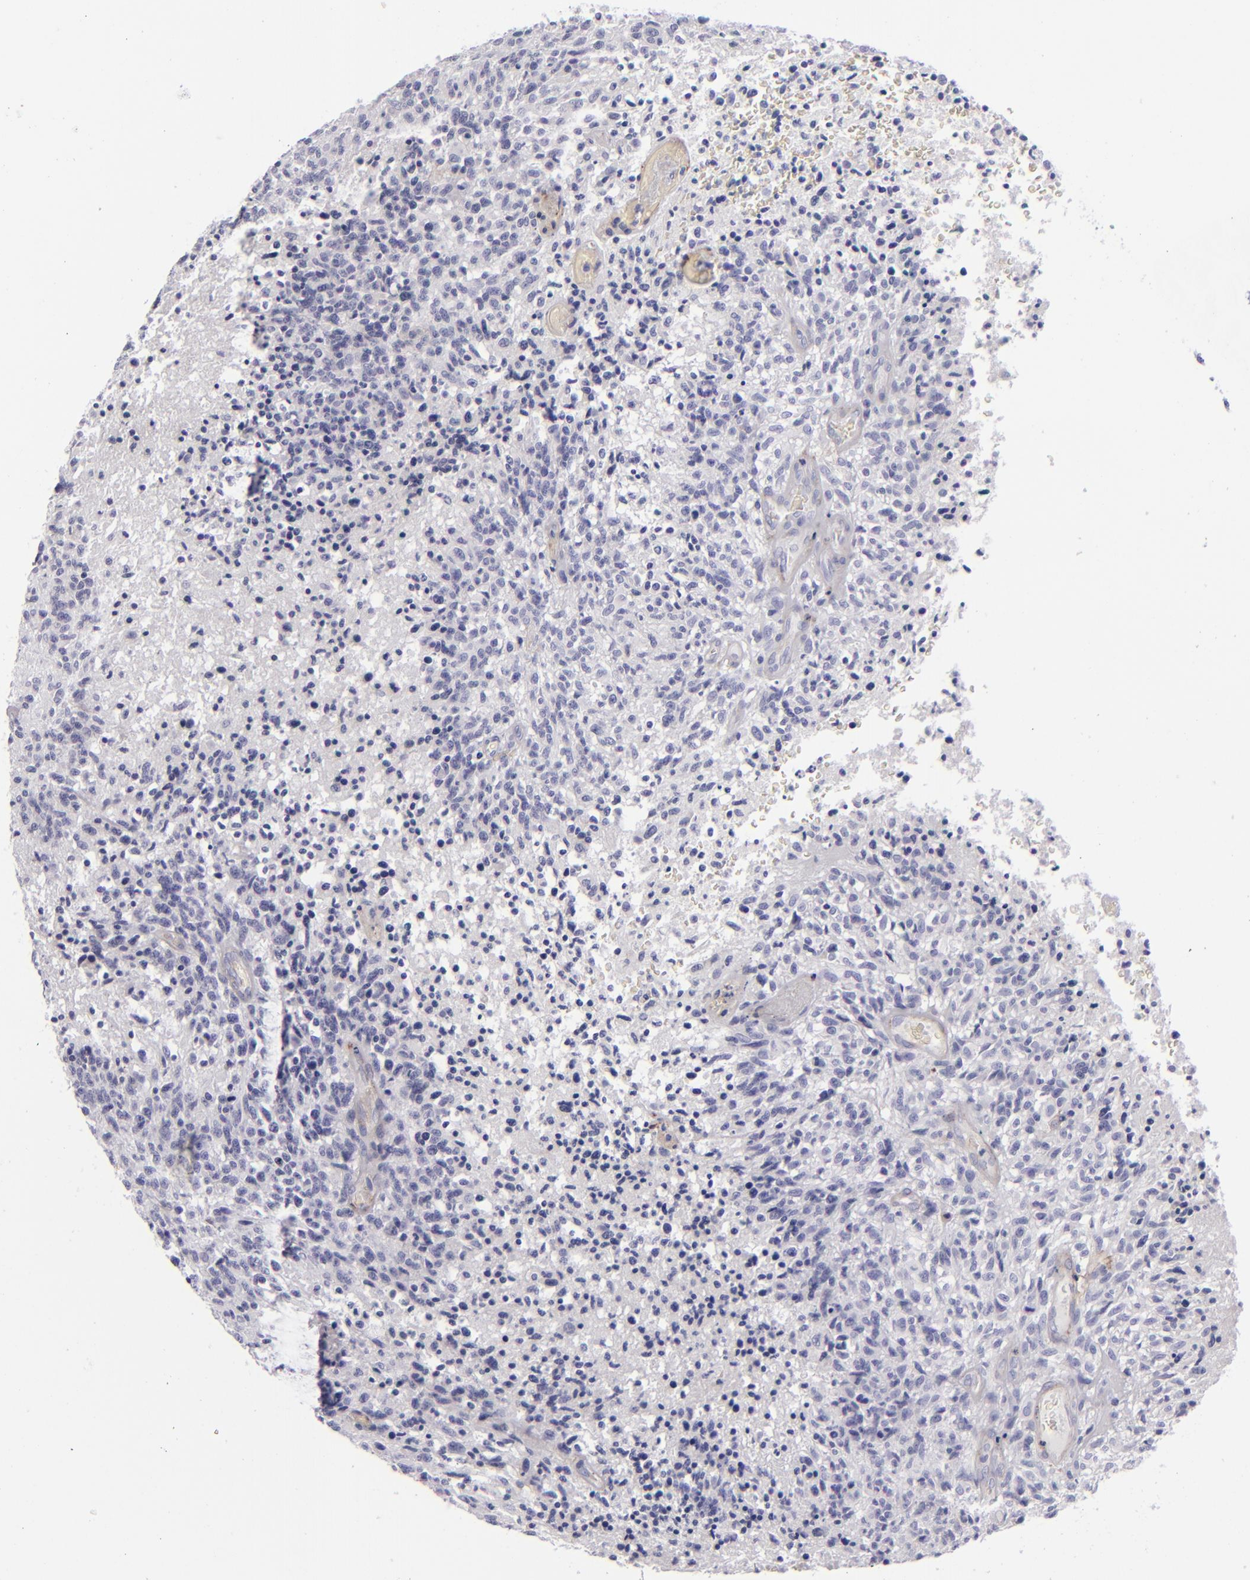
{"staining": {"intensity": "negative", "quantity": "none", "location": "none"}, "tissue": "glioma", "cell_type": "Tumor cells", "image_type": "cancer", "snomed": [{"axis": "morphology", "description": "Glioma, malignant, High grade"}, {"axis": "topography", "description": "Brain"}], "caption": "IHC micrograph of malignant high-grade glioma stained for a protein (brown), which displays no positivity in tumor cells.", "gene": "ANPEP", "patient": {"sex": "male", "age": 36}}